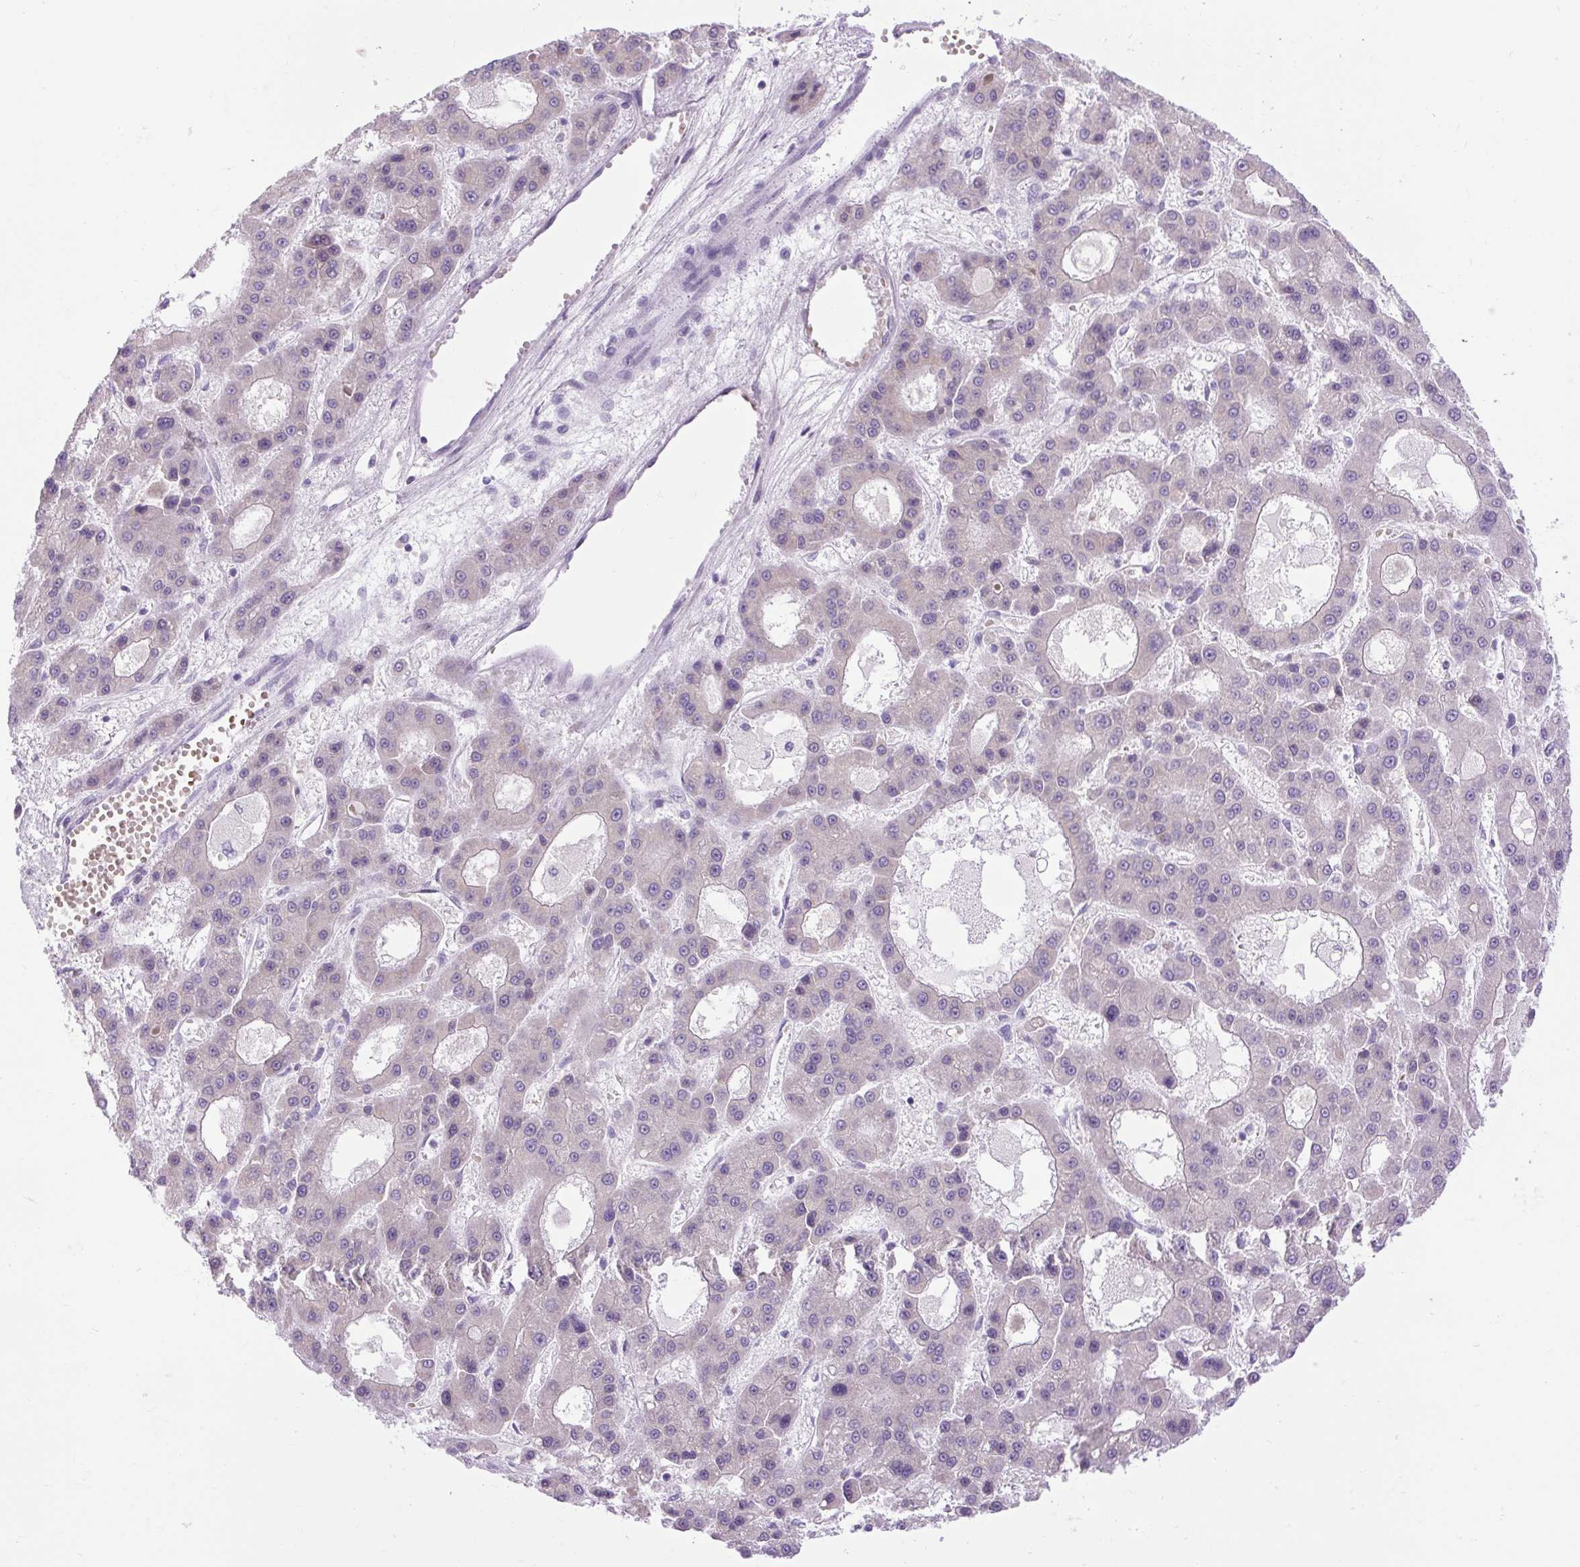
{"staining": {"intensity": "negative", "quantity": "none", "location": "none"}, "tissue": "liver cancer", "cell_type": "Tumor cells", "image_type": "cancer", "snomed": [{"axis": "morphology", "description": "Carcinoma, Hepatocellular, NOS"}, {"axis": "topography", "description": "Liver"}], "caption": "Tumor cells show no significant expression in hepatocellular carcinoma (liver).", "gene": "SCO2", "patient": {"sex": "male", "age": 70}}